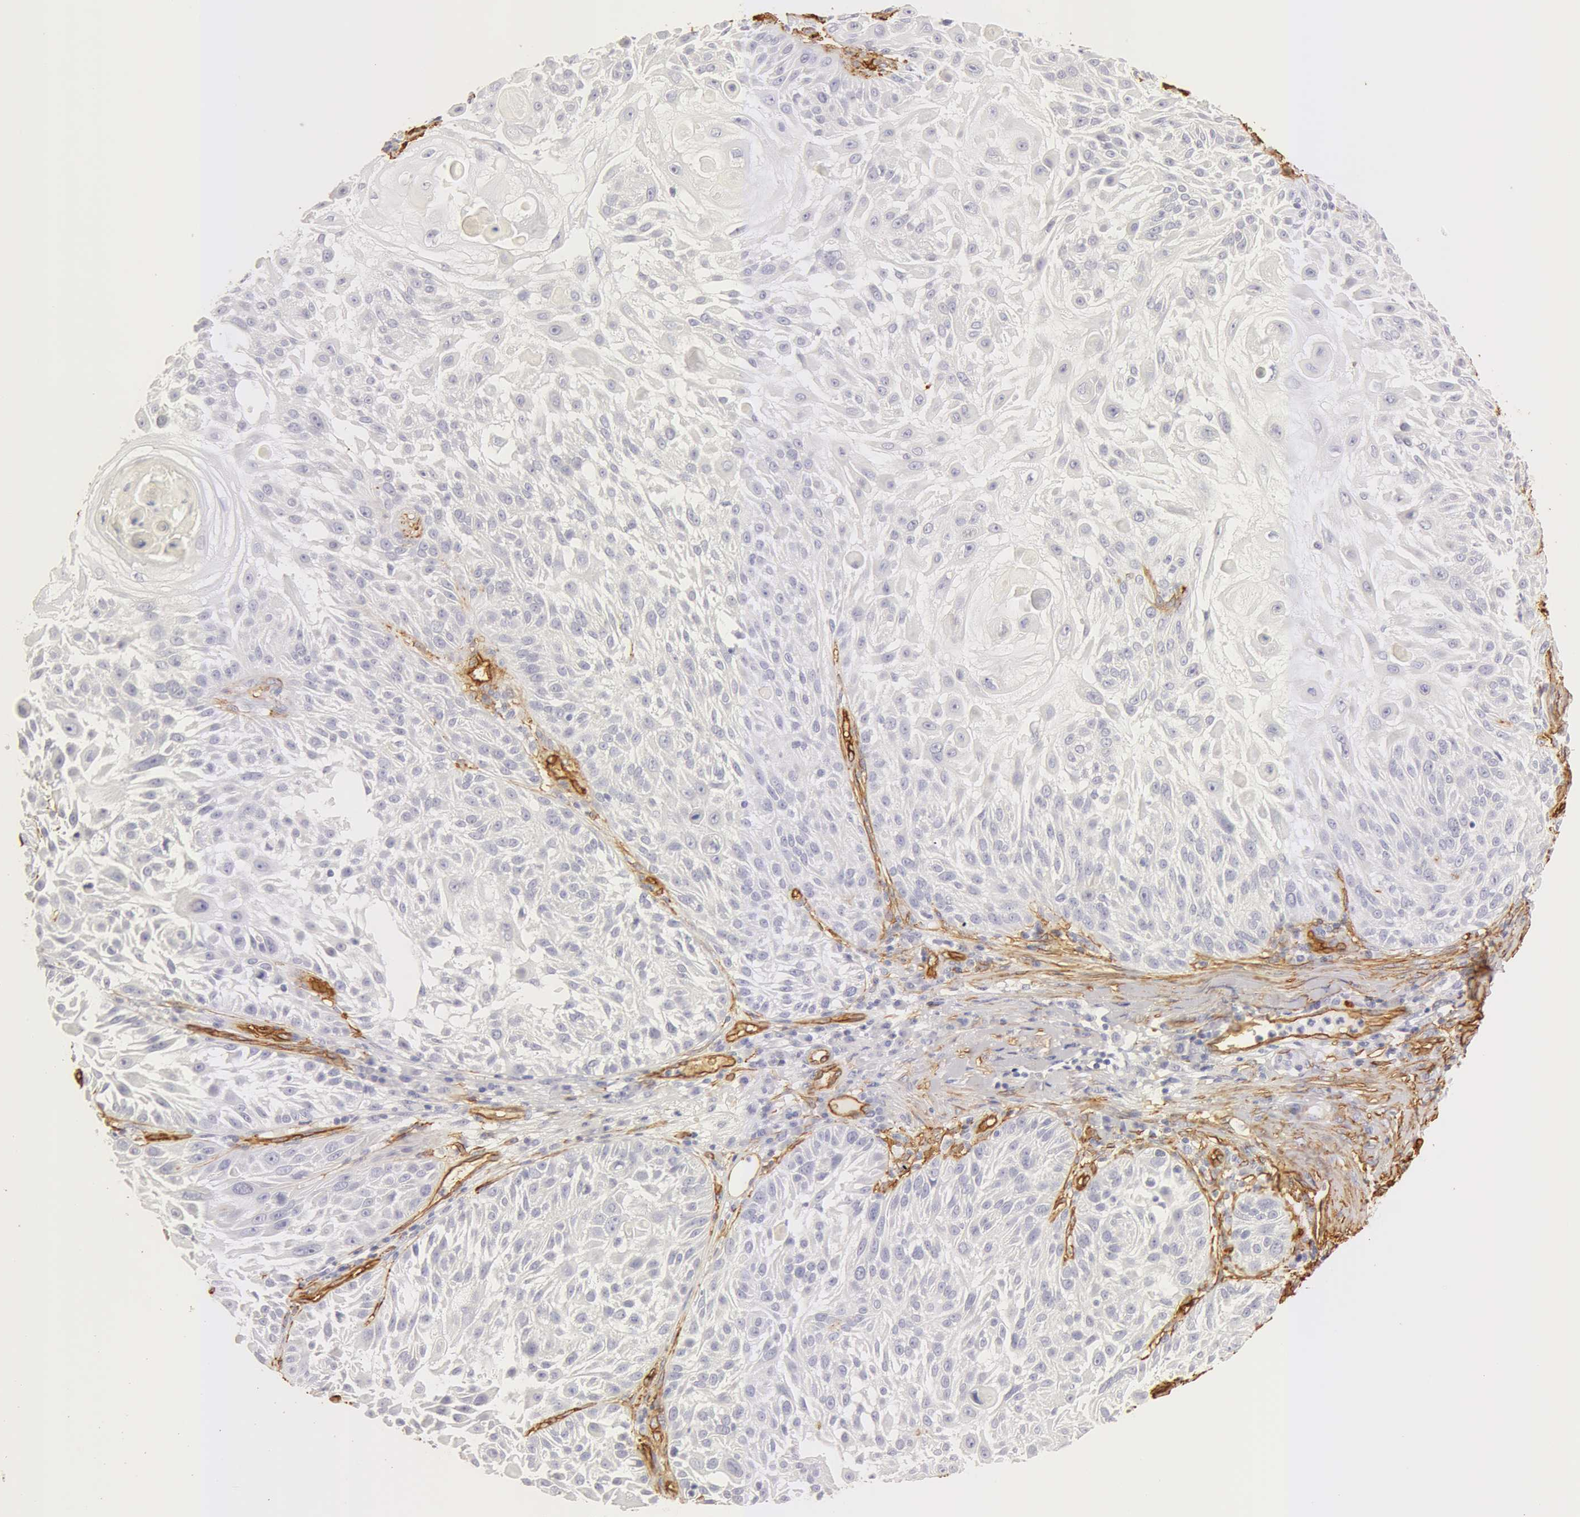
{"staining": {"intensity": "negative", "quantity": "none", "location": "none"}, "tissue": "skin cancer", "cell_type": "Tumor cells", "image_type": "cancer", "snomed": [{"axis": "morphology", "description": "Squamous cell carcinoma, NOS"}, {"axis": "topography", "description": "Skin"}], "caption": "Tumor cells are negative for protein expression in human skin squamous cell carcinoma. (Brightfield microscopy of DAB (3,3'-diaminobenzidine) immunohistochemistry (IHC) at high magnification).", "gene": "AQP1", "patient": {"sex": "female", "age": 89}}